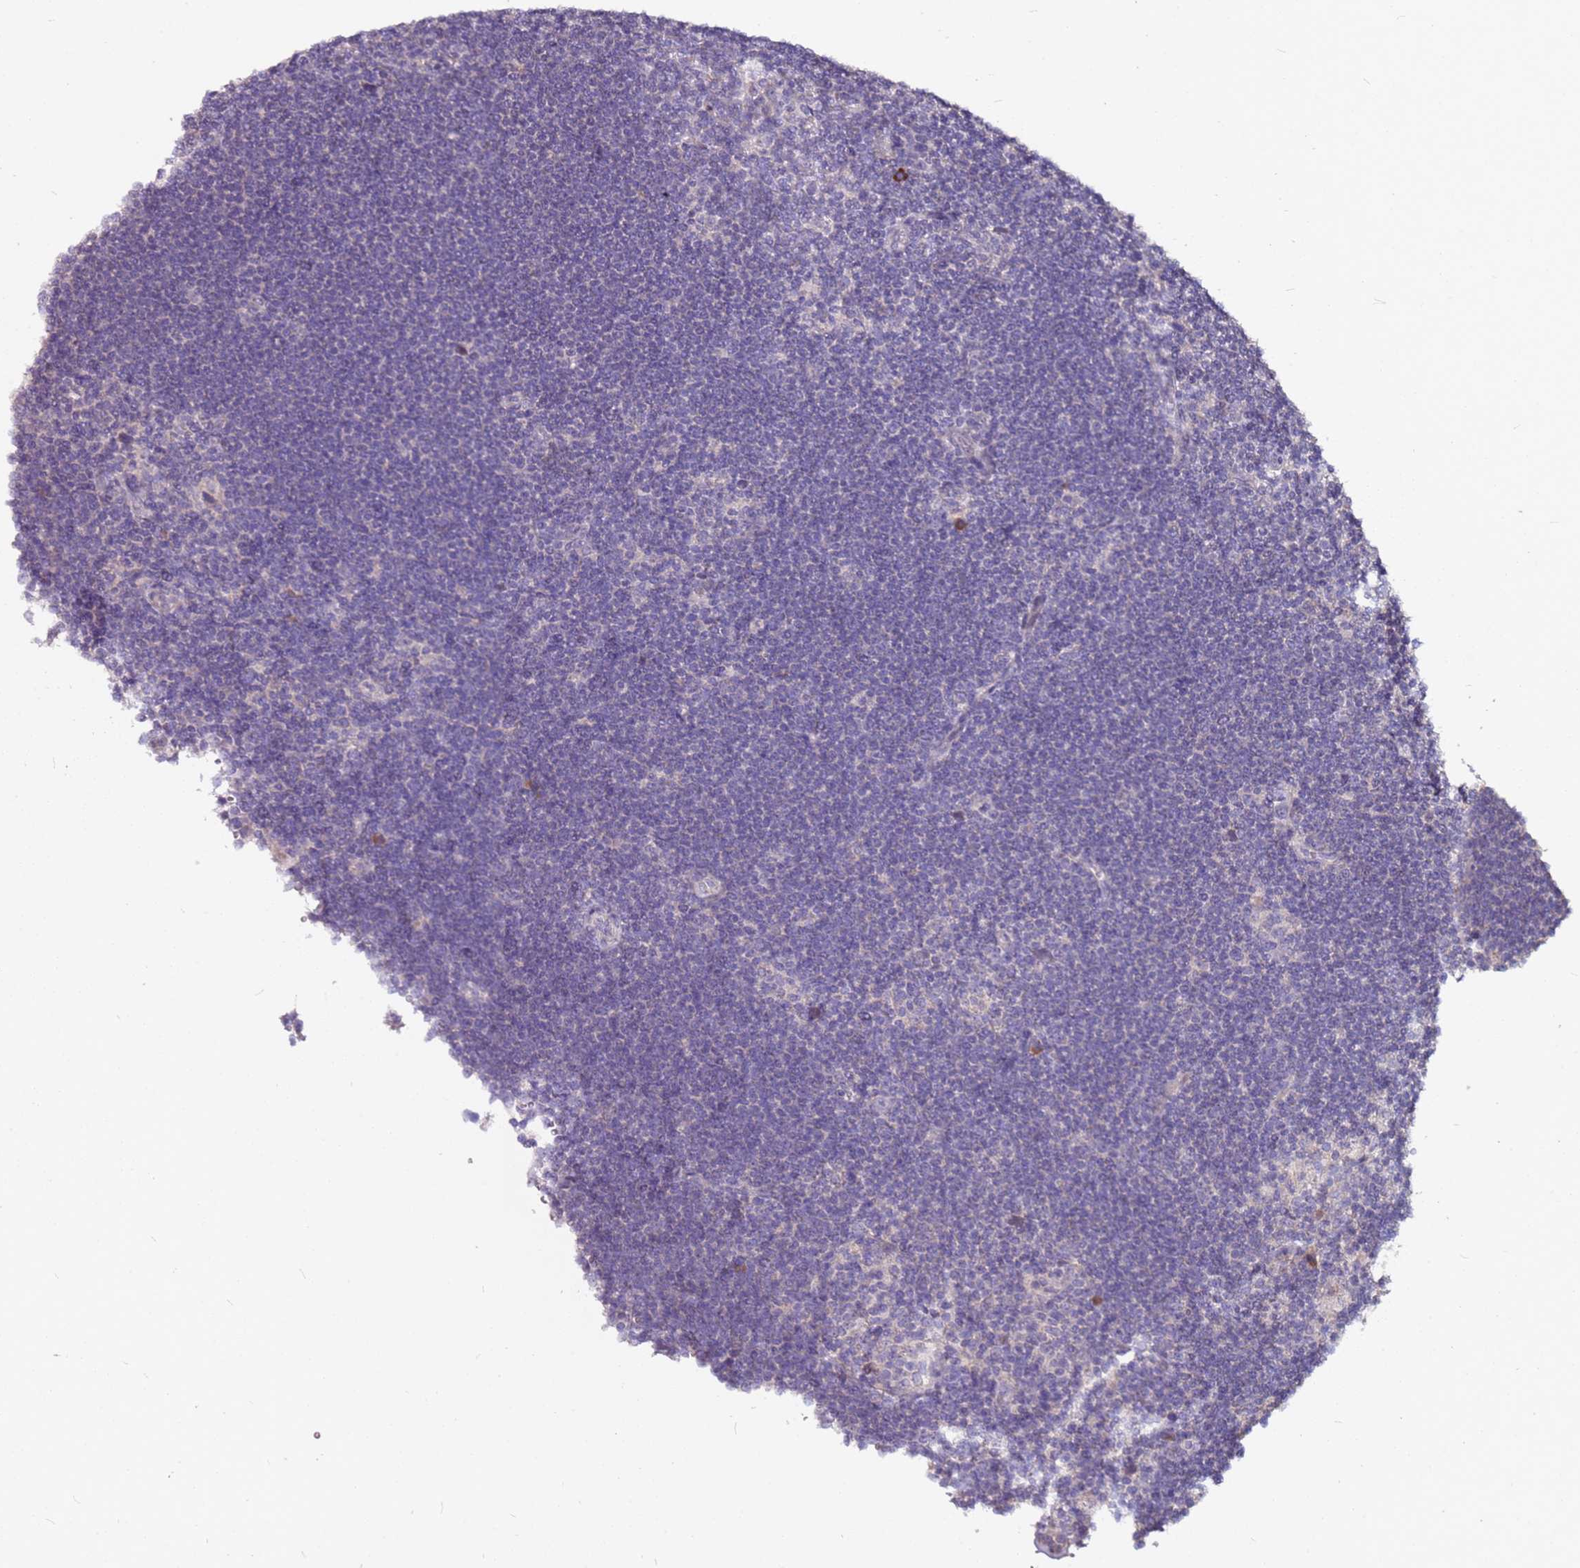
{"staining": {"intensity": "negative", "quantity": "none", "location": "none"}, "tissue": "lymphoma", "cell_type": "Tumor cells", "image_type": "cancer", "snomed": [{"axis": "morphology", "description": "Hodgkin's disease, NOS"}, {"axis": "topography", "description": "Lymph node"}], "caption": "Image shows no significant protein expression in tumor cells of lymphoma.", "gene": "DCDC2C", "patient": {"sex": "female", "age": 57}}